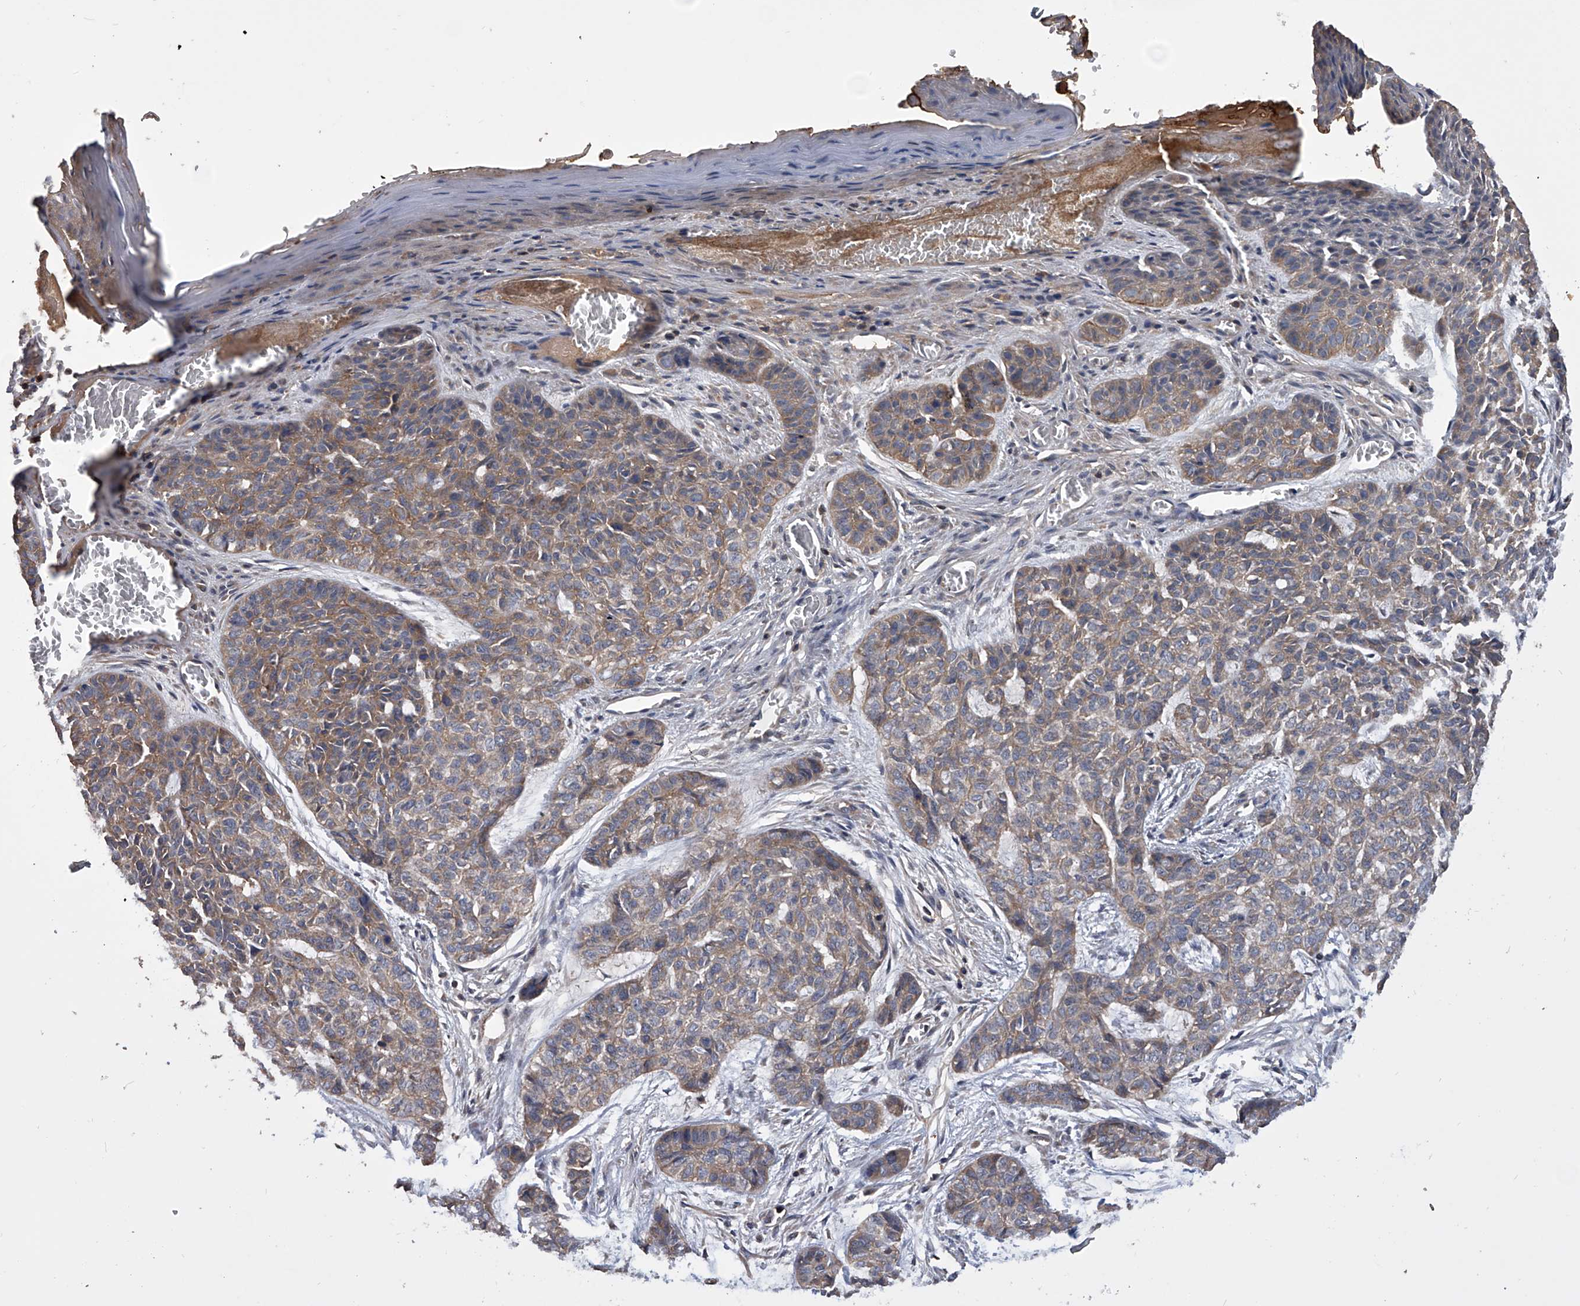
{"staining": {"intensity": "moderate", "quantity": ">75%", "location": "cytoplasmic/membranous"}, "tissue": "skin cancer", "cell_type": "Tumor cells", "image_type": "cancer", "snomed": [{"axis": "morphology", "description": "Basal cell carcinoma"}, {"axis": "topography", "description": "Skin"}], "caption": "IHC of skin cancer shows medium levels of moderate cytoplasmic/membranous expression in approximately >75% of tumor cells.", "gene": "CUL7", "patient": {"sex": "female", "age": 64}}